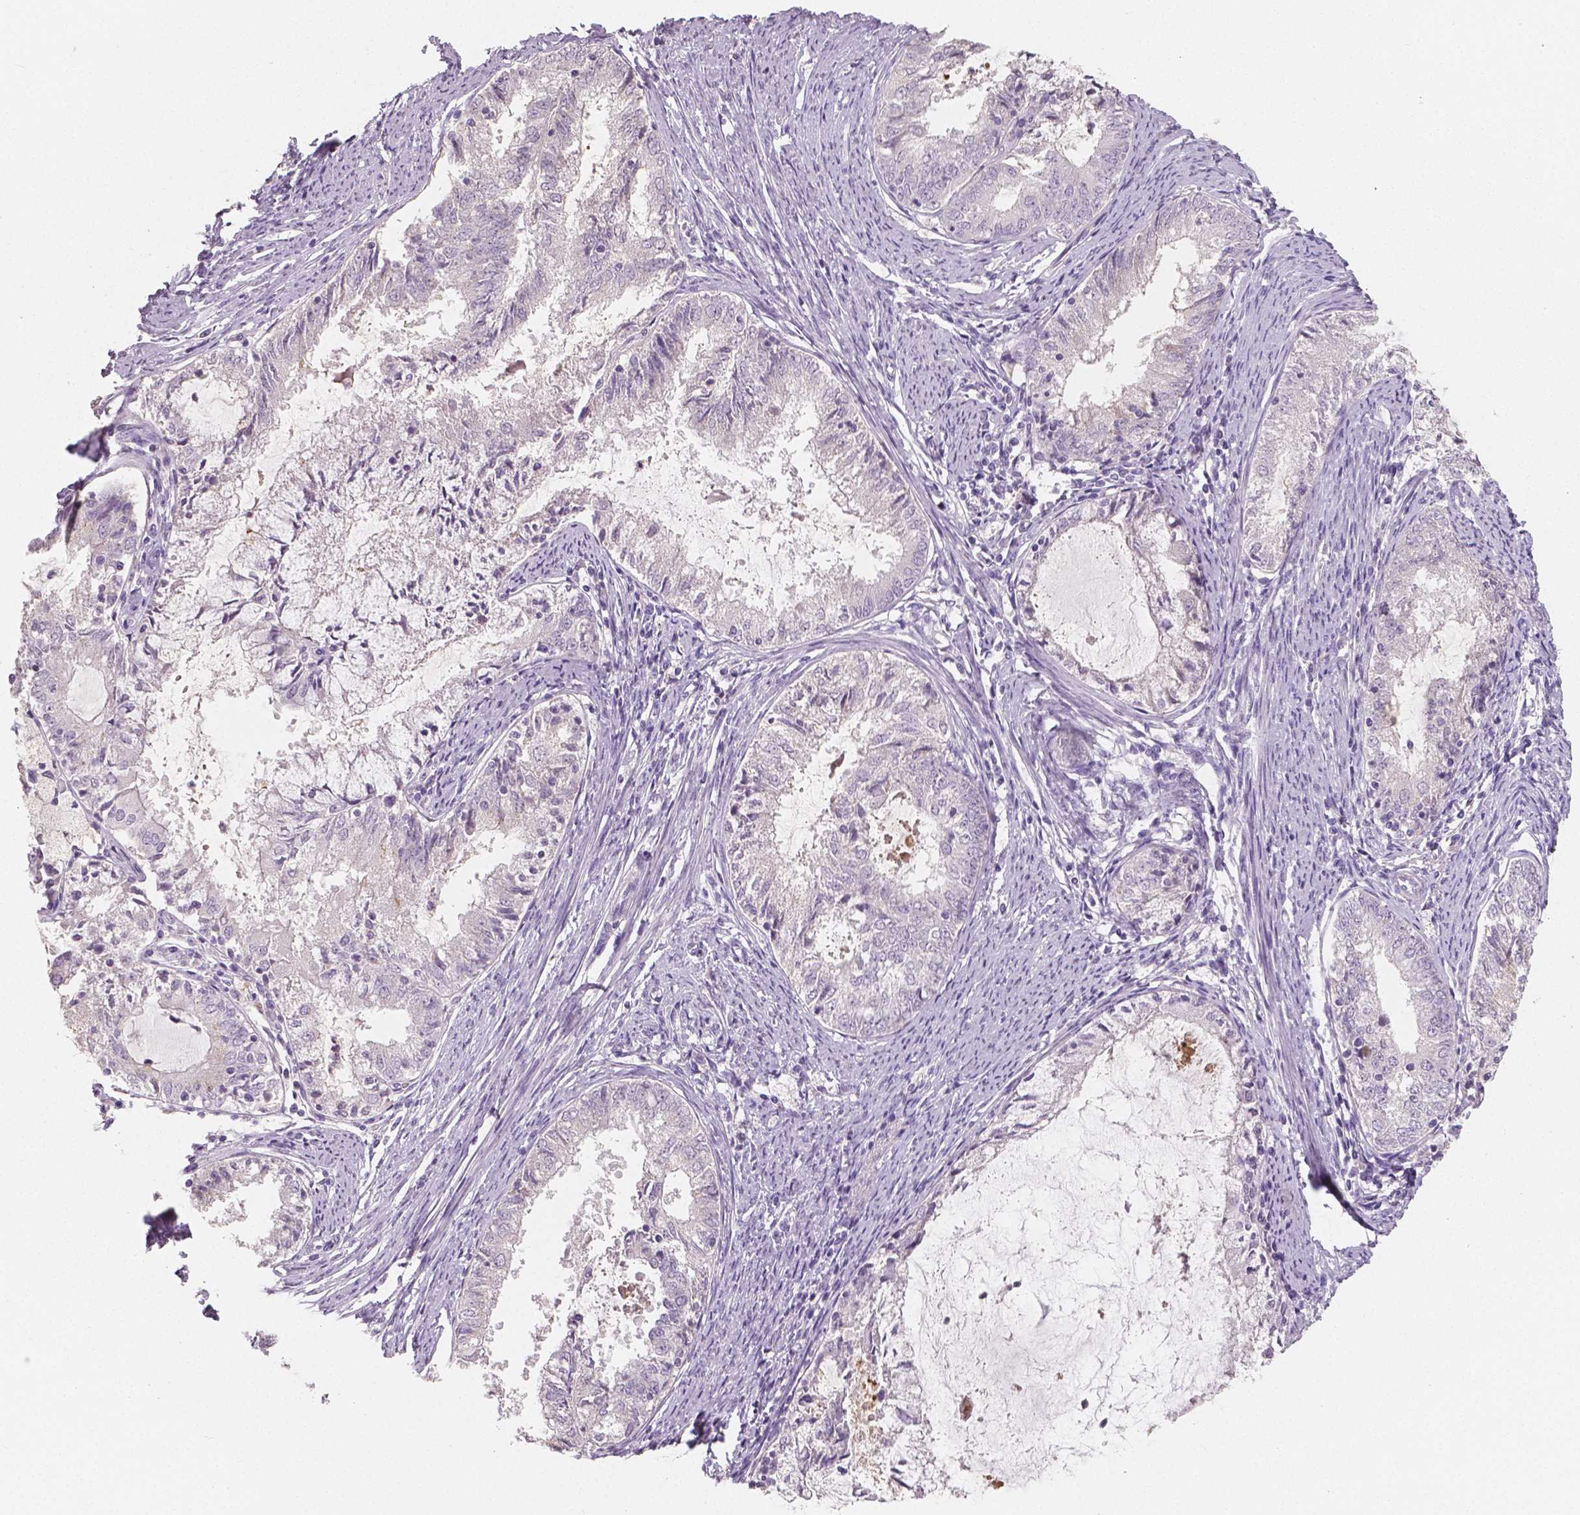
{"staining": {"intensity": "negative", "quantity": "none", "location": "none"}, "tissue": "endometrial cancer", "cell_type": "Tumor cells", "image_type": "cancer", "snomed": [{"axis": "morphology", "description": "Adenocarcinoma, NOS"}, {"axis": "topography", "description": "Endometrium"}], "caption": "Histopathology image shows no significant protein staining in tumor cells of adenocarcinoma (endometrial).", "gene": "APOA4", "patient": {"sex": "female", "age": 57}}